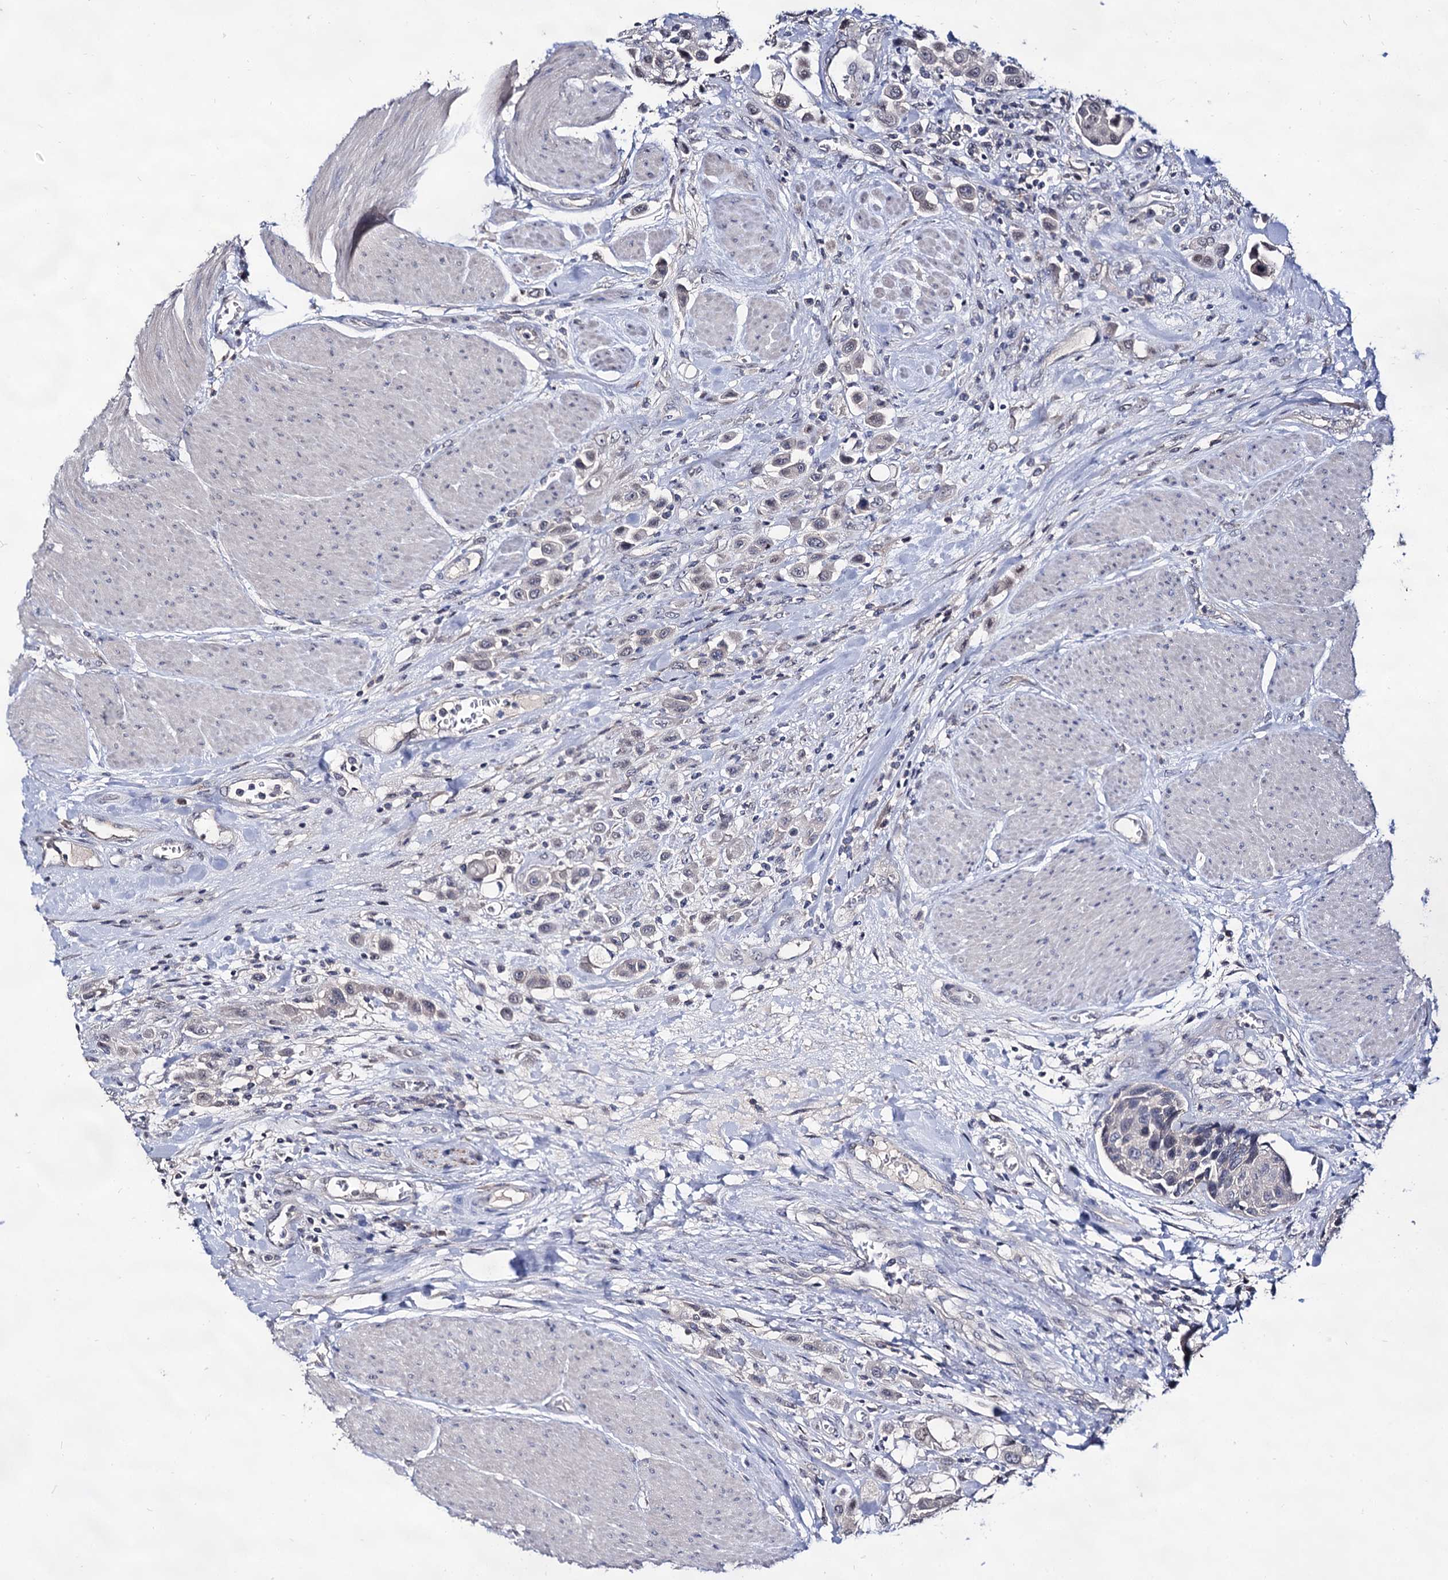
{"staining": {"intensity": "negative", "quantity": "none", "location": "none"}, "tissue": "urothelial cancer", "cell_type": "Tumor cells", "image_type": "cancer", "snomed": [{"axis": "morphology", "description": "Urothelial carcinoma, High grade"}, {"axis": "topography", "description": "Urinary bladder"}], "caption": "High power microscopy micrograph of an immunohistochemistry (IHC) histopathology image of urothelial cancer, revealing no significant staining in tumor cells.", "gene": "ARFIP2", "patient": {"sex": "male", "age": 50}}